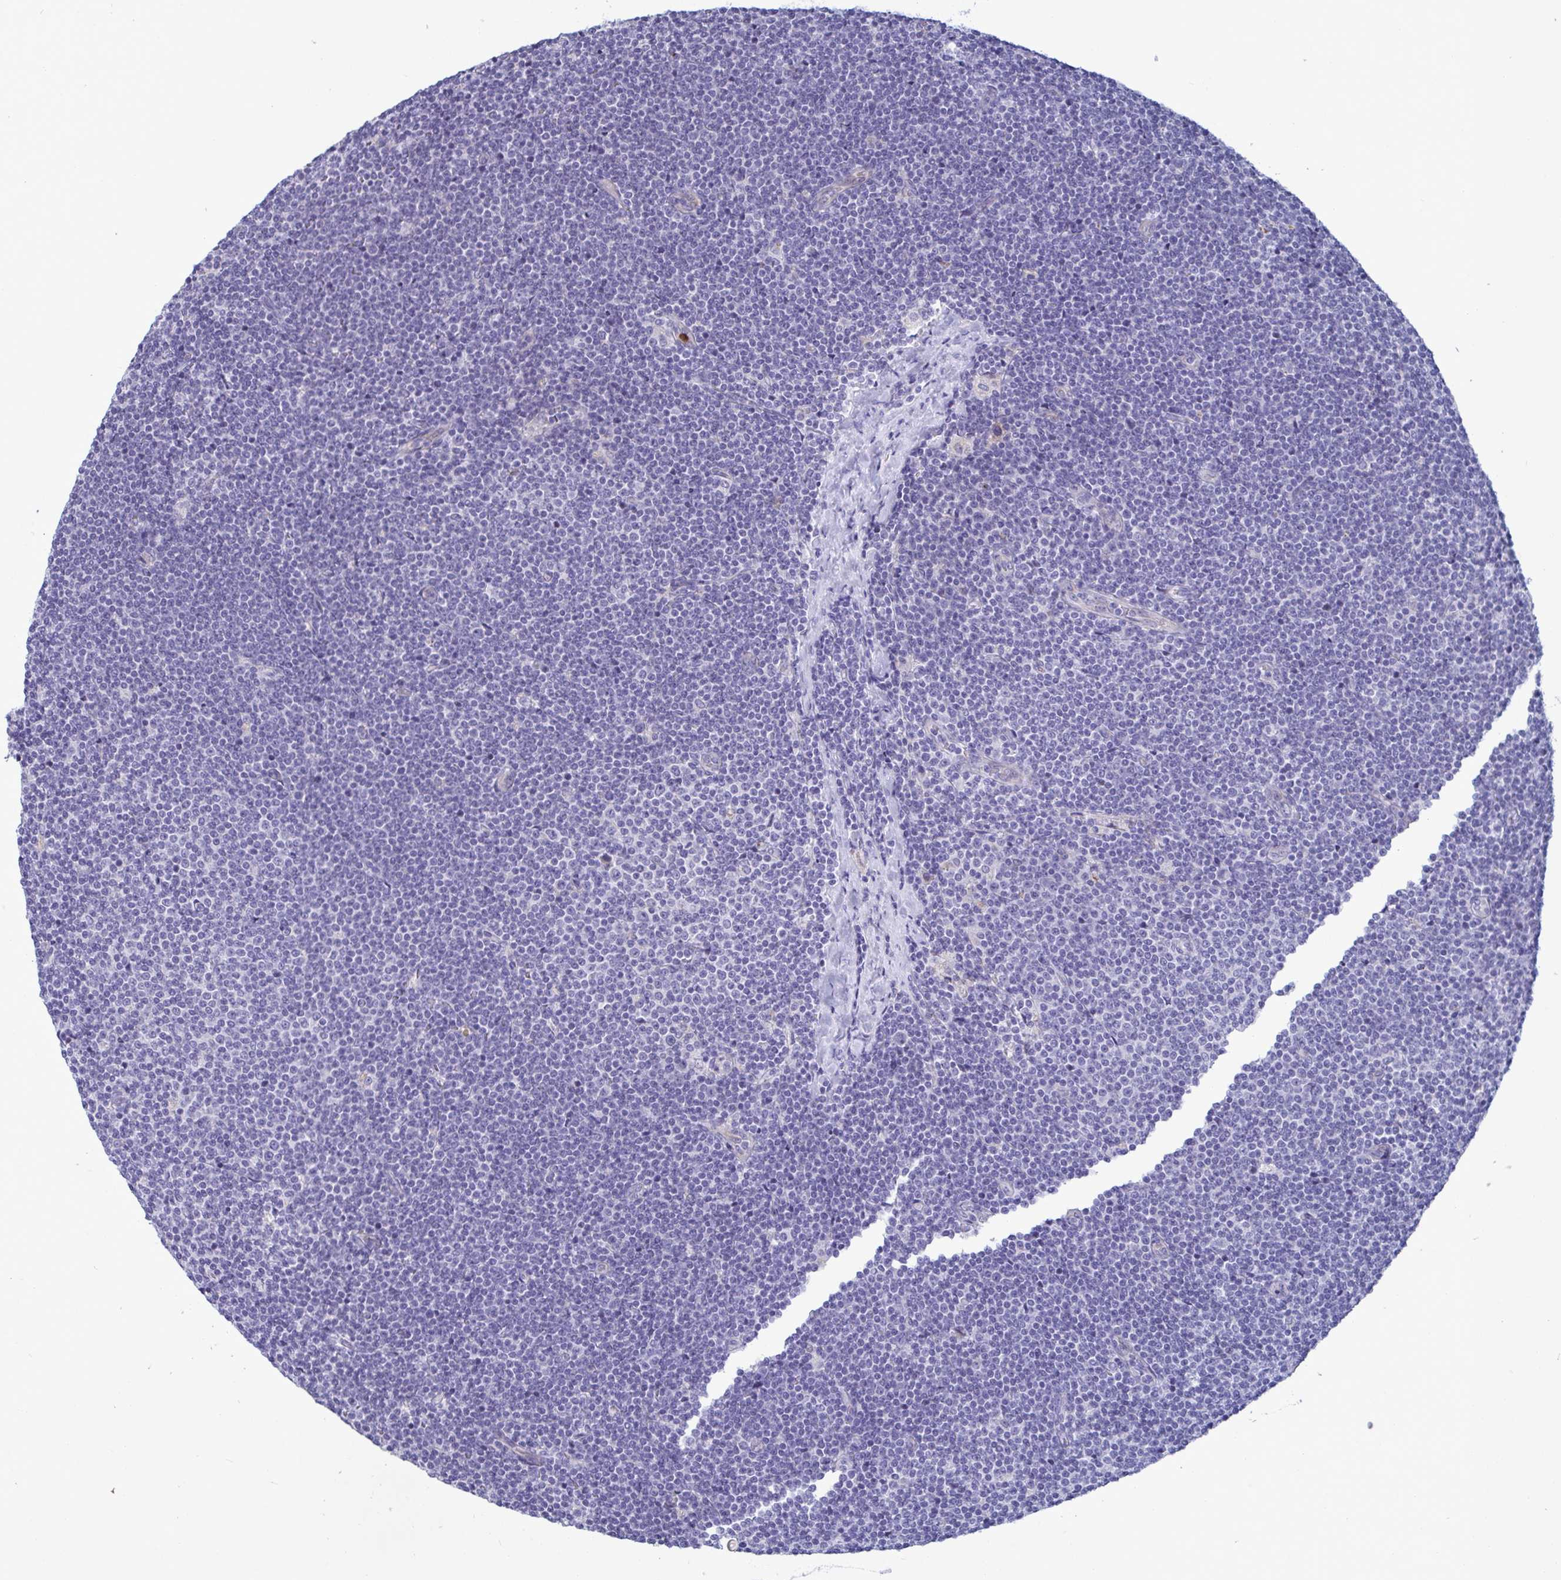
{"staining": {"intensity": "negative", "quantity": "none", "location": "none"}, "tissue": "lymphoma", "cell_type": "Tumor cells", "image_type": "cancer", "snomed": [{"axis": "morphology", "description": "Malignant lymphoma, non-Hodgkin's type, Low grade"}, {"axis": "topography", "description": "Lymph node"}], "caption": "Protein analysis of lymphoma shows no significant expression in tumor cells.", "gene": "TAS2R38", "patient": {"sex": "male", "age": 48}}